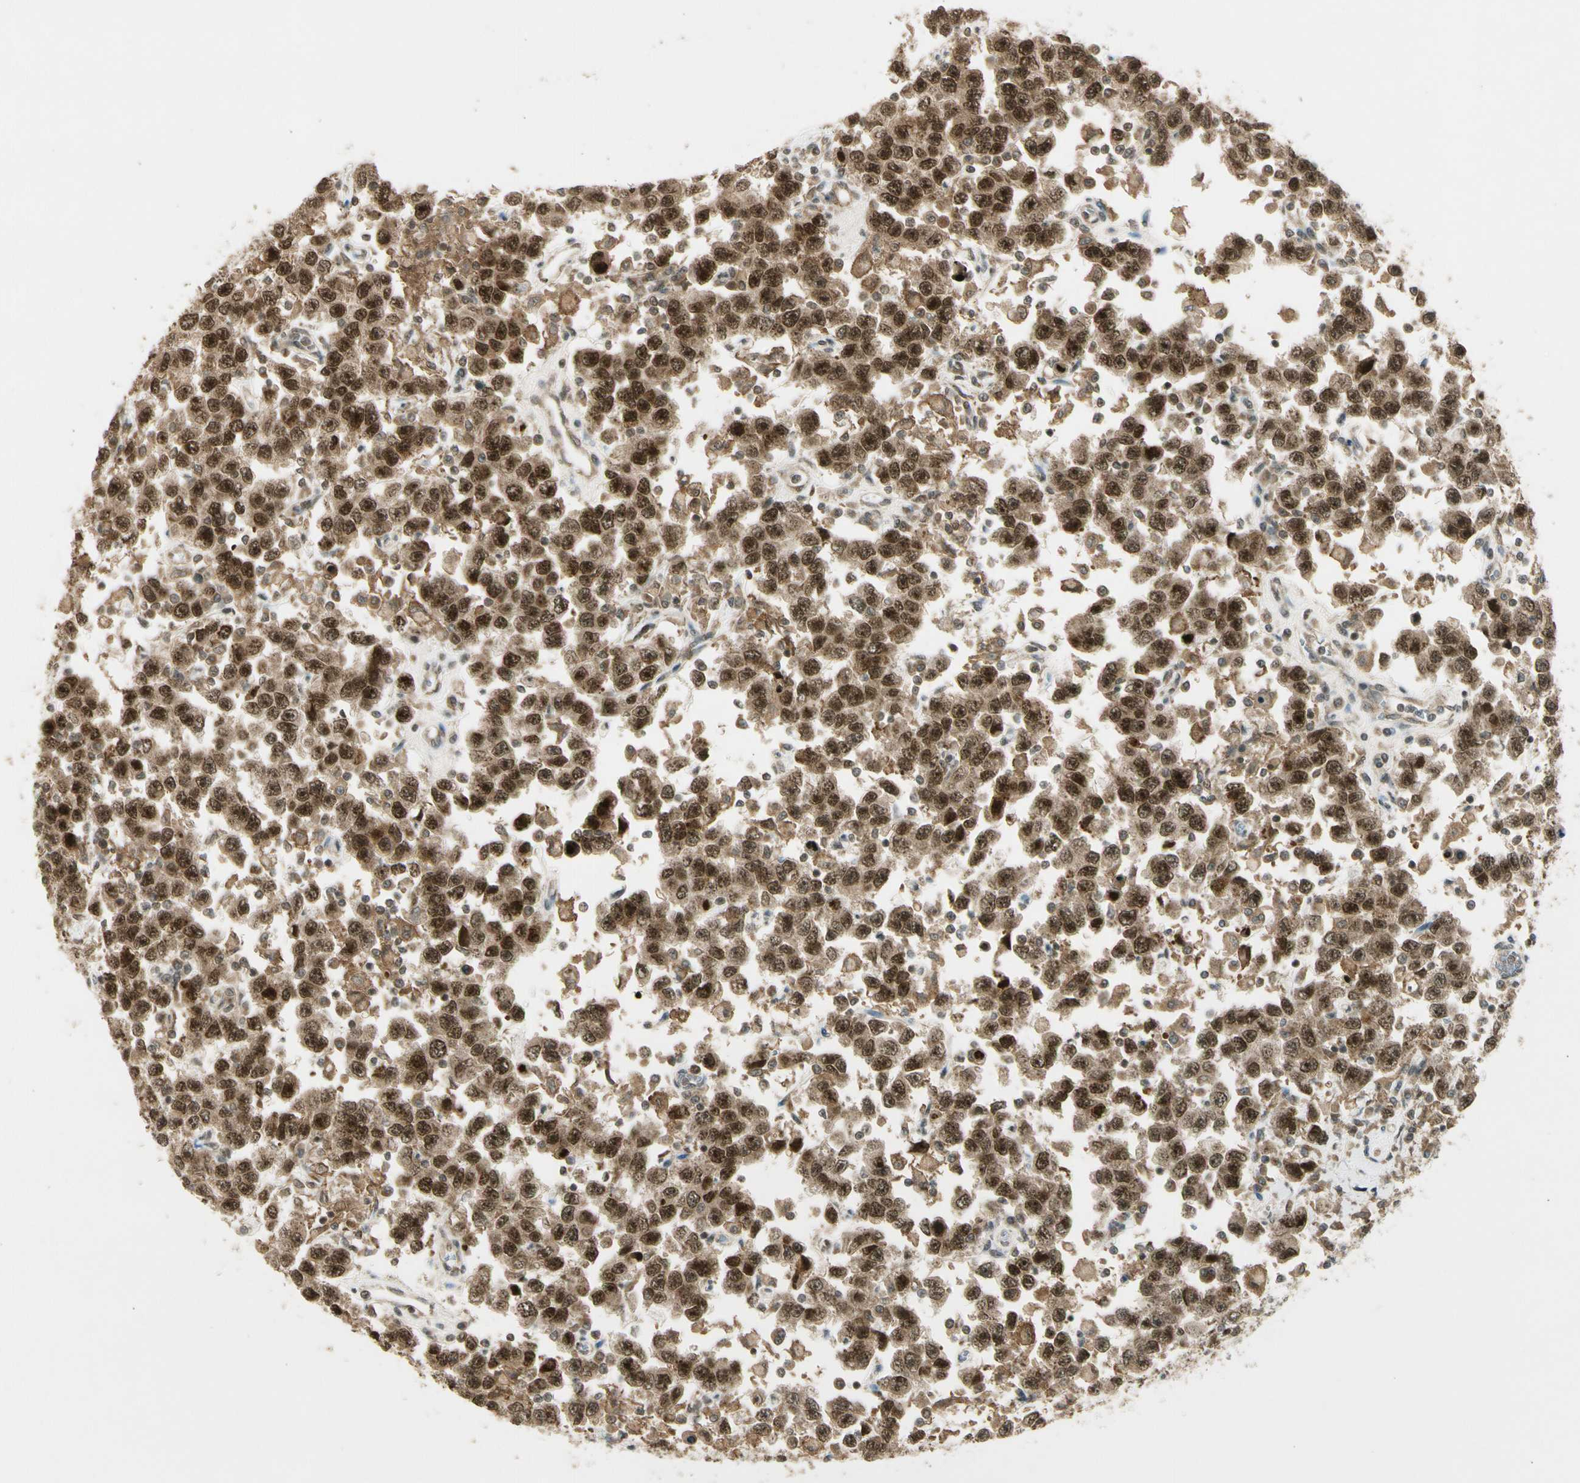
{"staining": {"intensity": "strong", "quantity": ">75%", "location": "cytoplasmic/membranous,nuclear"}, "tissue": "testis cancer", "cell_type": "Tumor cells", "image_type": "cancer", "snomed": [{"axis": "morphology", "description": "Seminoma, NOS"}, {"axis": "topography", "description": "Testis"}], "caption": "Tumor cells show high levels of strong cytoplasmic/membranous and nuclear expression in about >75% of cells in testis cancer (seminoma).", "gene": "ZNF135", "patient": {"sex": "male", "age": 41}}